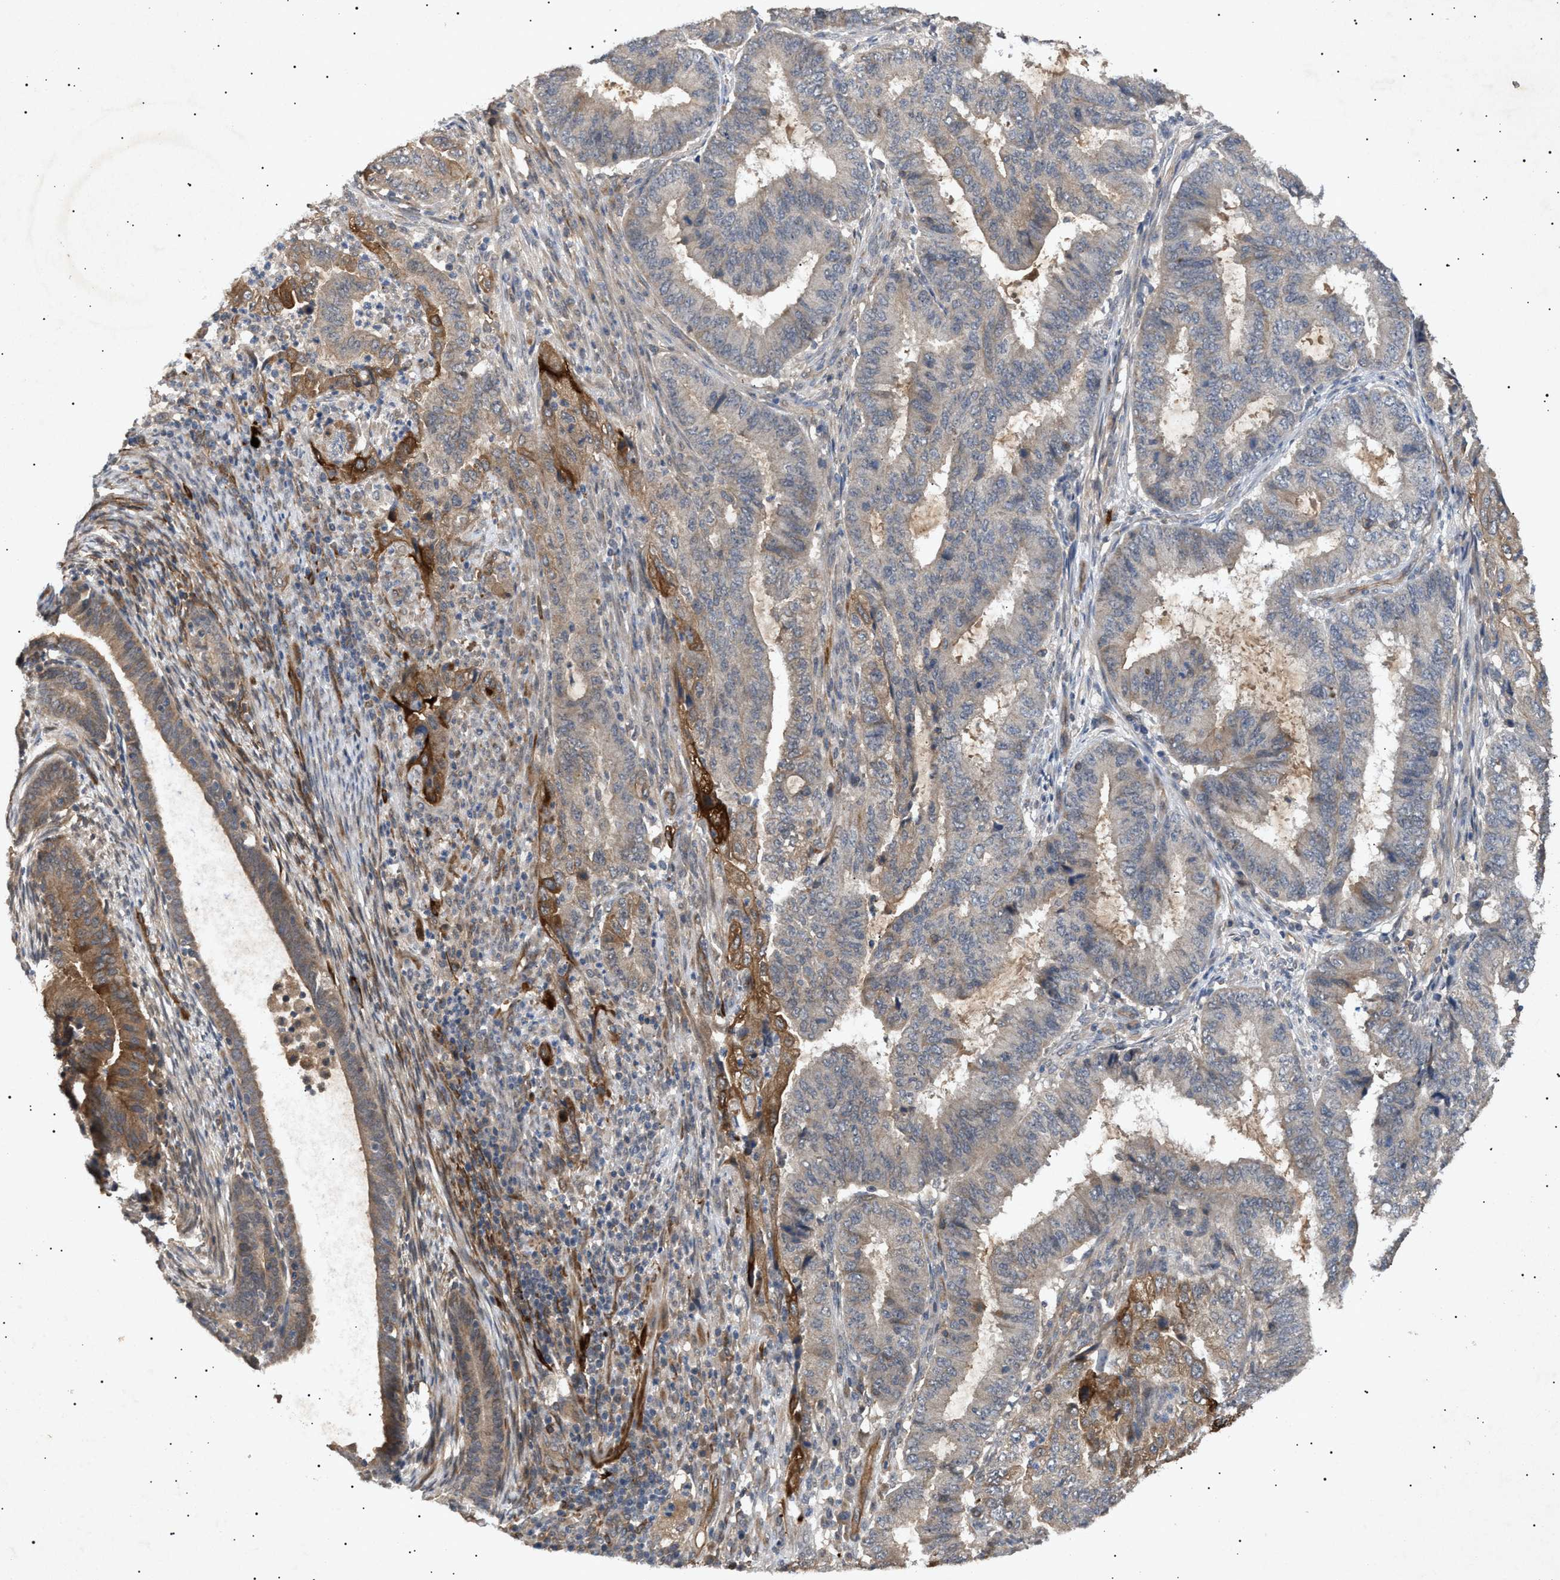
{"staining": {"intensity": "moderate", "quantity": "<25%", "location": "cytoplasmic/membranous"}, "tissue": "endometrial cancer", "cell_type": "Tumor cells", "image_type": "cancer", "snomed": [{"axis": "morphology", "description": "Adenocarcinoma, NOS"}, {"axis": "topography", "description": "Endometrium"}], "caption": "Immunohistochemical staining of endometrial cancer (adenocarcinoma) reveals moderate cytoplasmic/membranous protein positivity in approximately <25% of tumor cells.", "gene": "SIRT5", "patient": {"sex": "female", "age": 51}}